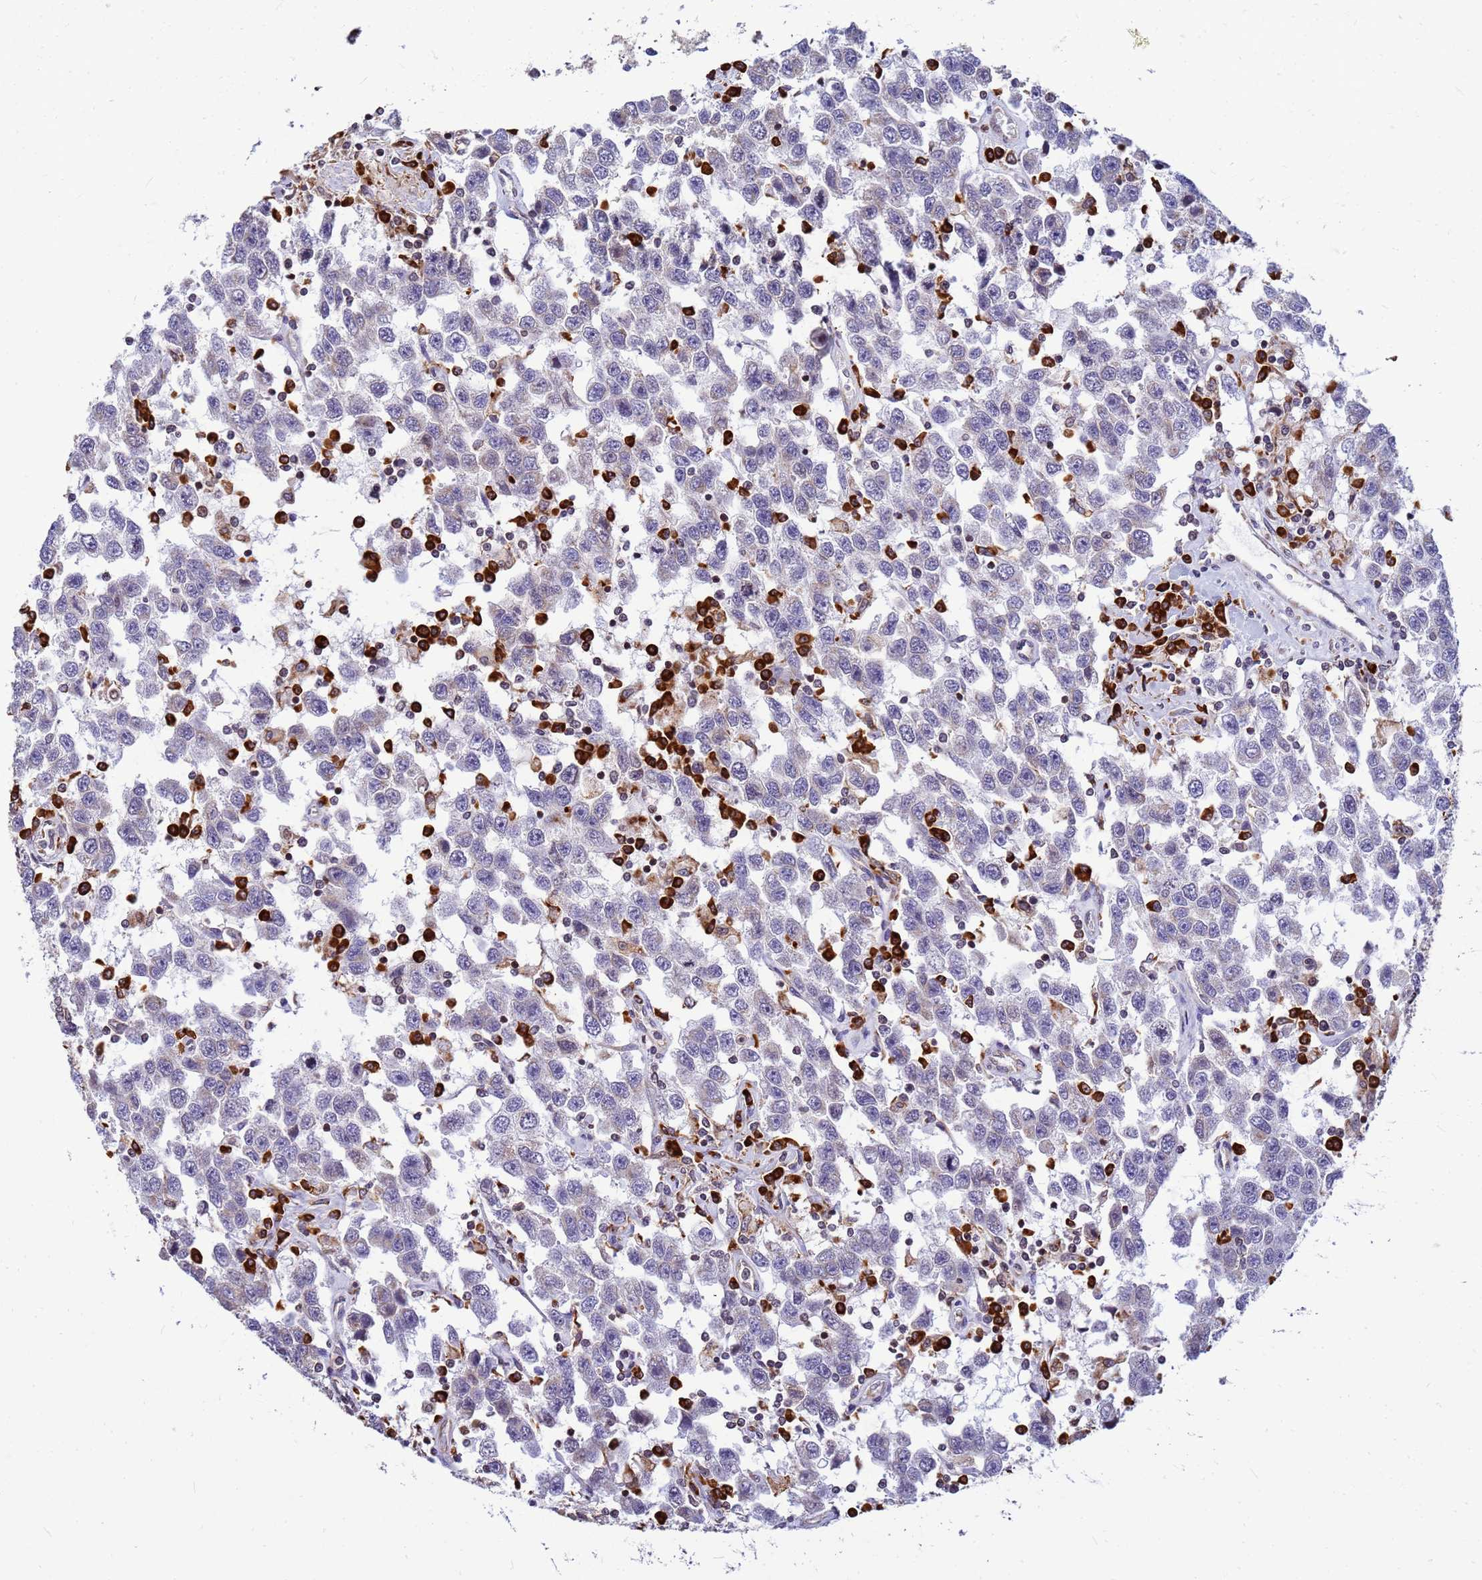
{"staining": {"intensity": "negative", "quantity": "none", "location": "none"}, "tissue": "testis cancer", "cell_type": "Tumor cells", "image_type": "cancer", "snomed": [{"axis": "morphology", "description": "Seminoma, NOS"}, {"axis": "topography", "description": "Testis"}], "caption": "IHC of seminoma (testis) exhibits no positivity in tumor cells.", "gene": "SSR4", "patient": {"sex": "male", "age": 41}}